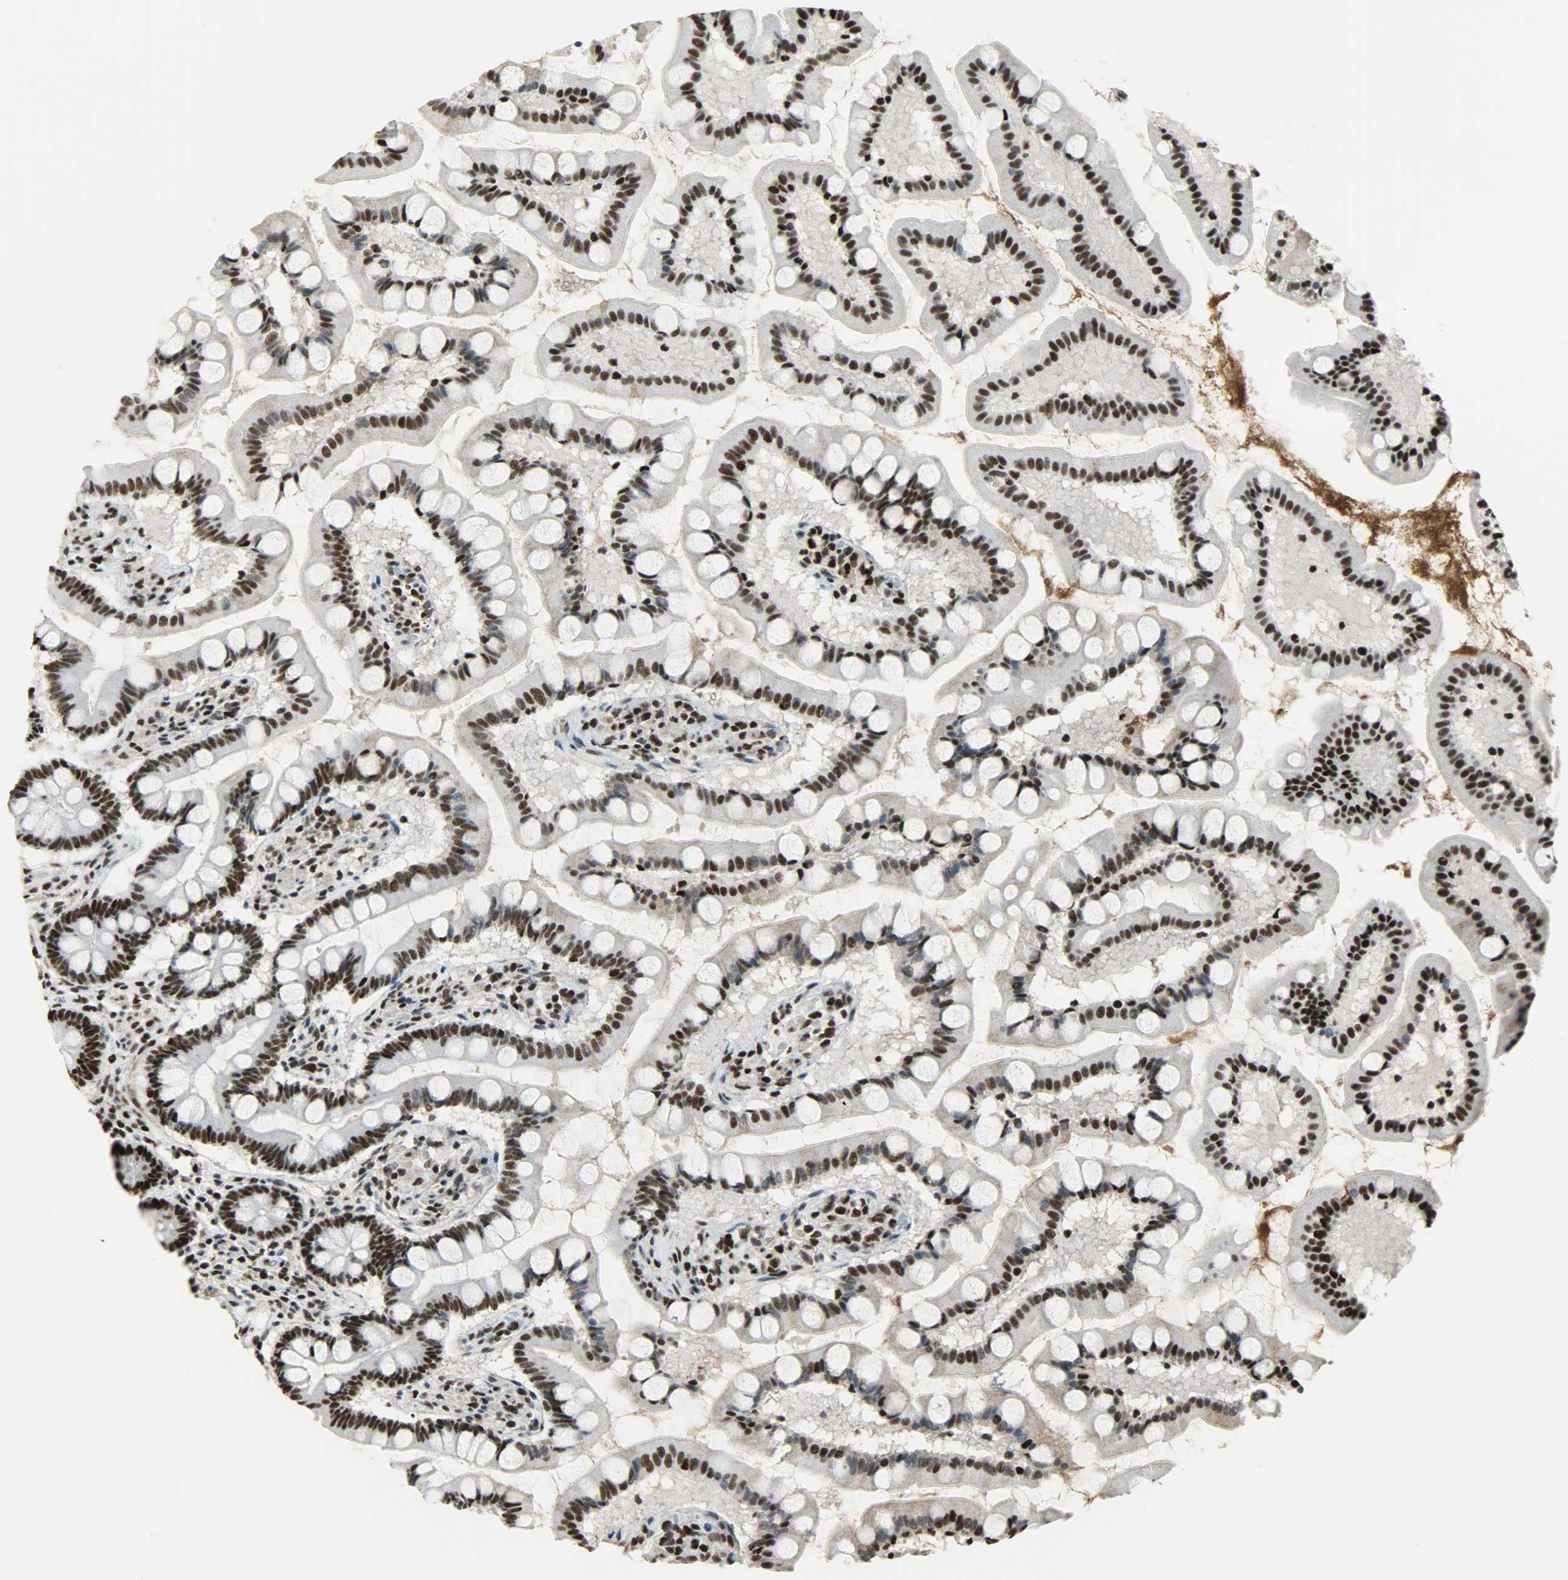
{"staining": {"intensity": "strong", "quantity": ">75%", "location": "nuclear"}, "tissue": "small intestine", "cell_type": "Glandular cells", "image_type": "normal", "snomed": [{"axis": "morphology", "description": "Normal tissue, NOS"}, {"axis": "topography", "description": "Small intestine"}], "caption": "Immunohistochemical staining of benign small intestine reveals >75% levels of strong nuclear protein positivity in about >75% of glandular cells. The protein of interest is shown in brown color, while the nuclei are stained blue.", "gene": "SSB", "patient": {"sex": "male", "age": 41}}